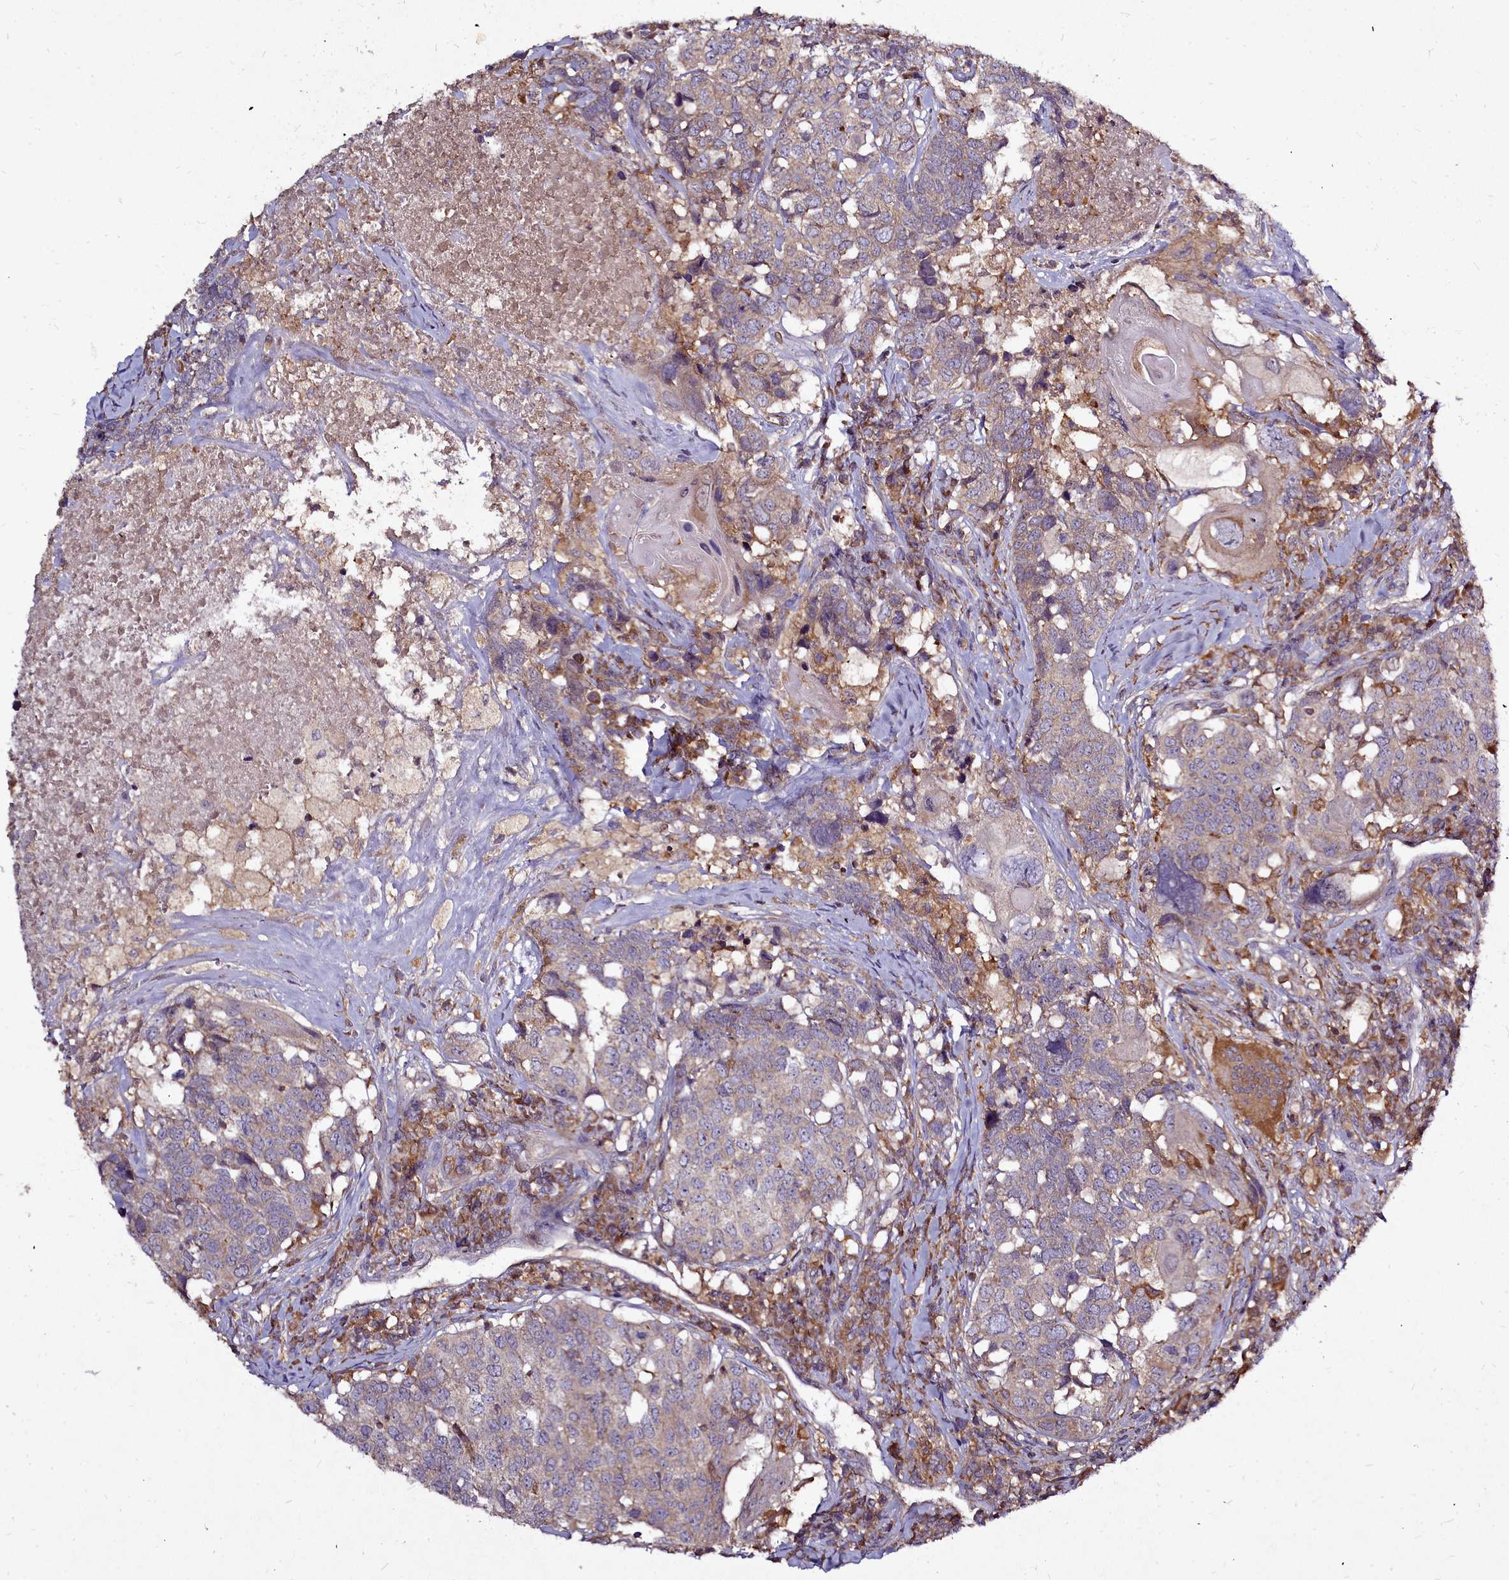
{"staining": {"intensity": "weak", "quantity": "25%-75%", "location": "cytoplasmic/membranous"}, "tissue": "head and neck cancer", "cell_type": "Tumor cells", "image_type": "cancer", "snomed": [{"axis": "morphology", "description": "Squamous cell carcinoma, NOS"}, {"axis": "topography", "description": "Head-Neck"}], "caption": "Immunohistochemistry (IHC) staining of head and neck squamous cell carcinoma, which reveals low levels of weak cytoplasmic/membranous expression in about 25%-75% of tumor cells indicating weak cytoplasmic/membranous protein positivity. The staining was performed using DAB (3,3'-diaminobenzidine) (brown) for protein detection and nuclei were counterstained in hematoxylin (blue).", "gene": "NCKAP1L", "patient": {"sex": "male", "age": 66}}